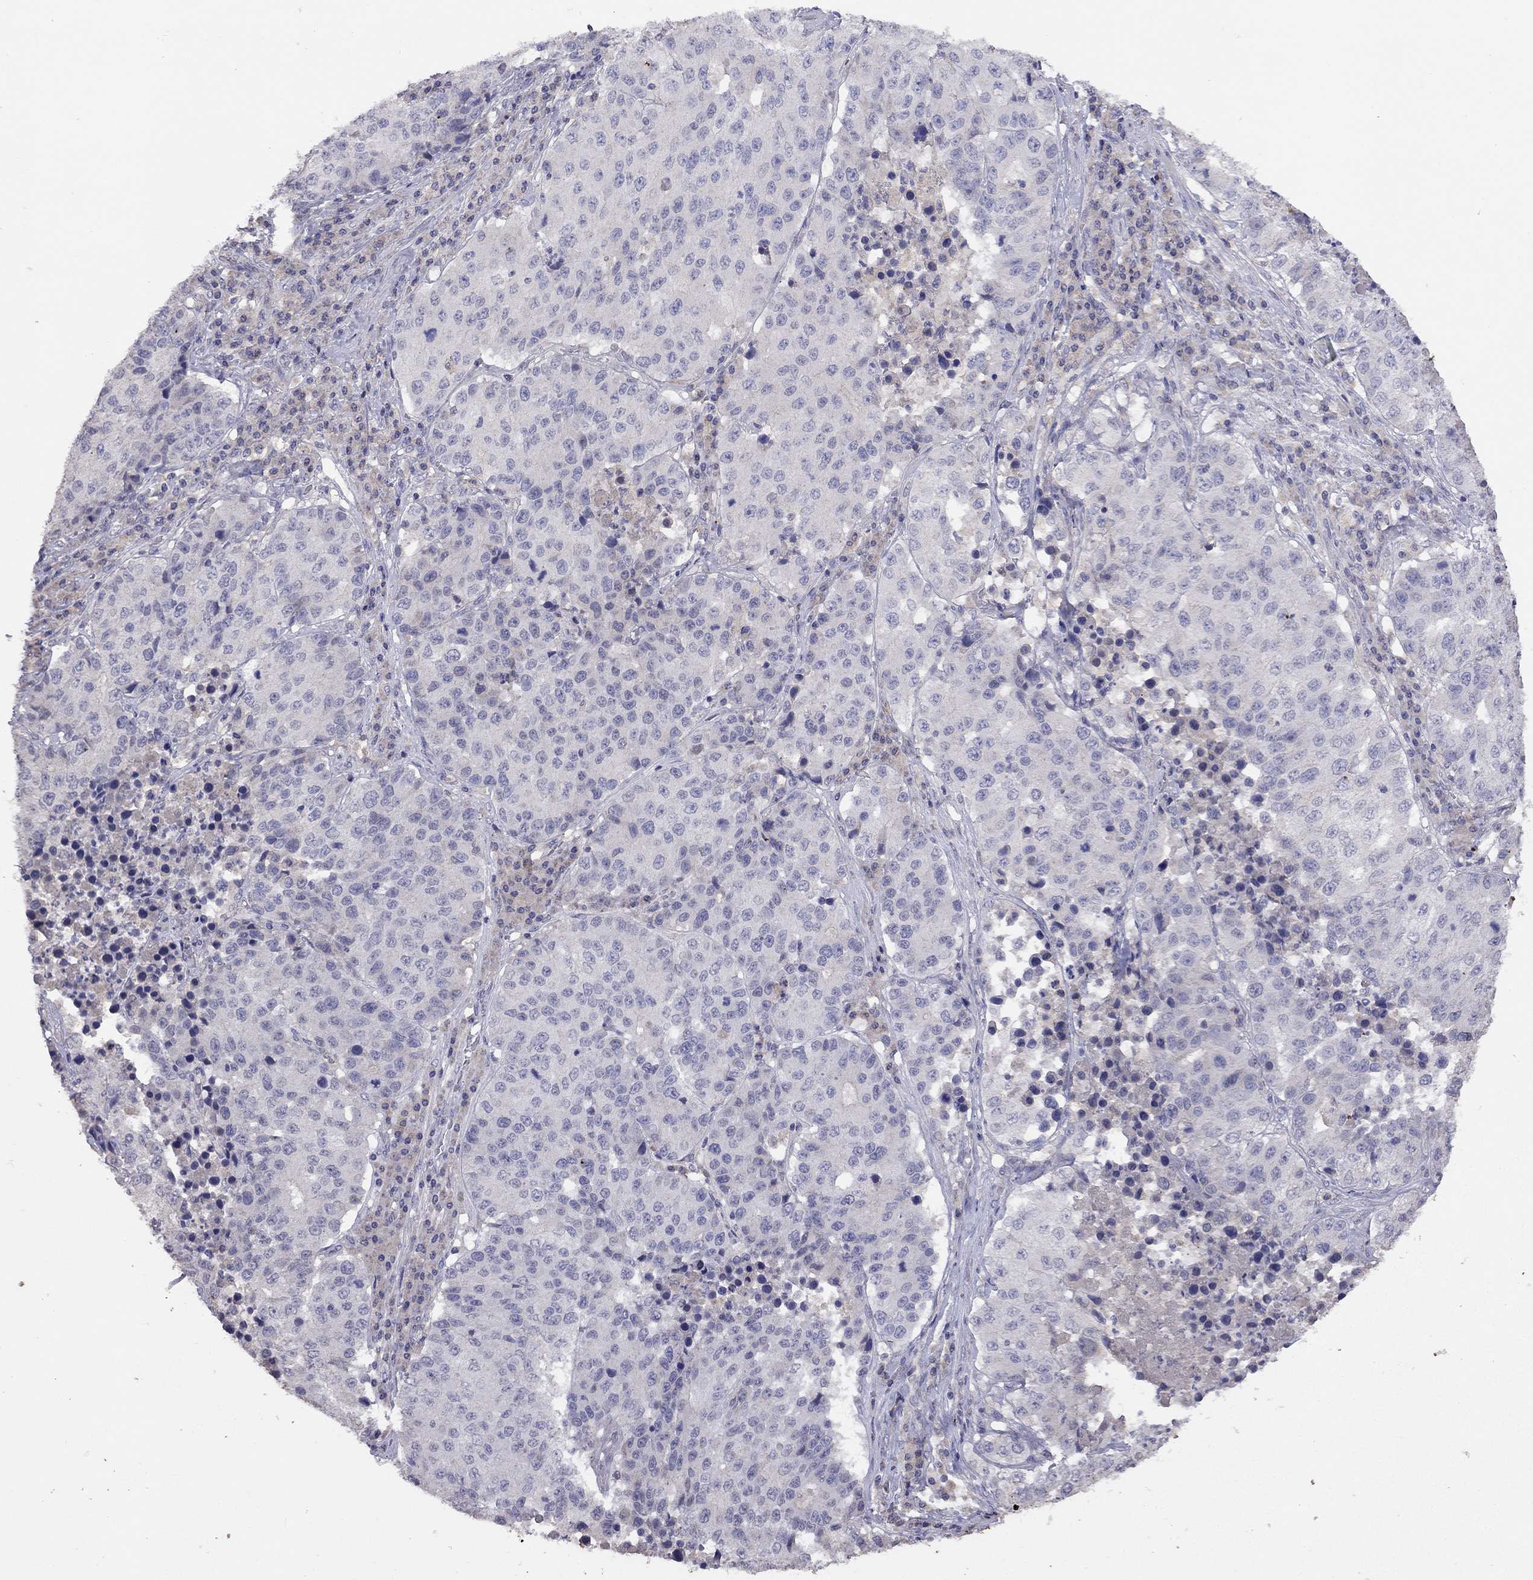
{"staining": {"intensity": "negative", "quantity": "none", "location": "none"}, "tissue": "stomach cancer", "cell_type": "Tumor cells", "image_type": "cancer", "snomed": [{"axis": "morphology", "description": "Adenocarcinoma, NOS"}, {"axis": "topography", "description": "Stomach"}], "caption": "IHC of stomach cancer (adenocarcinoma) shows no expression in tumor cells.", "gene": "RTP5", "patient": {"sex": "male", "age": 71}}